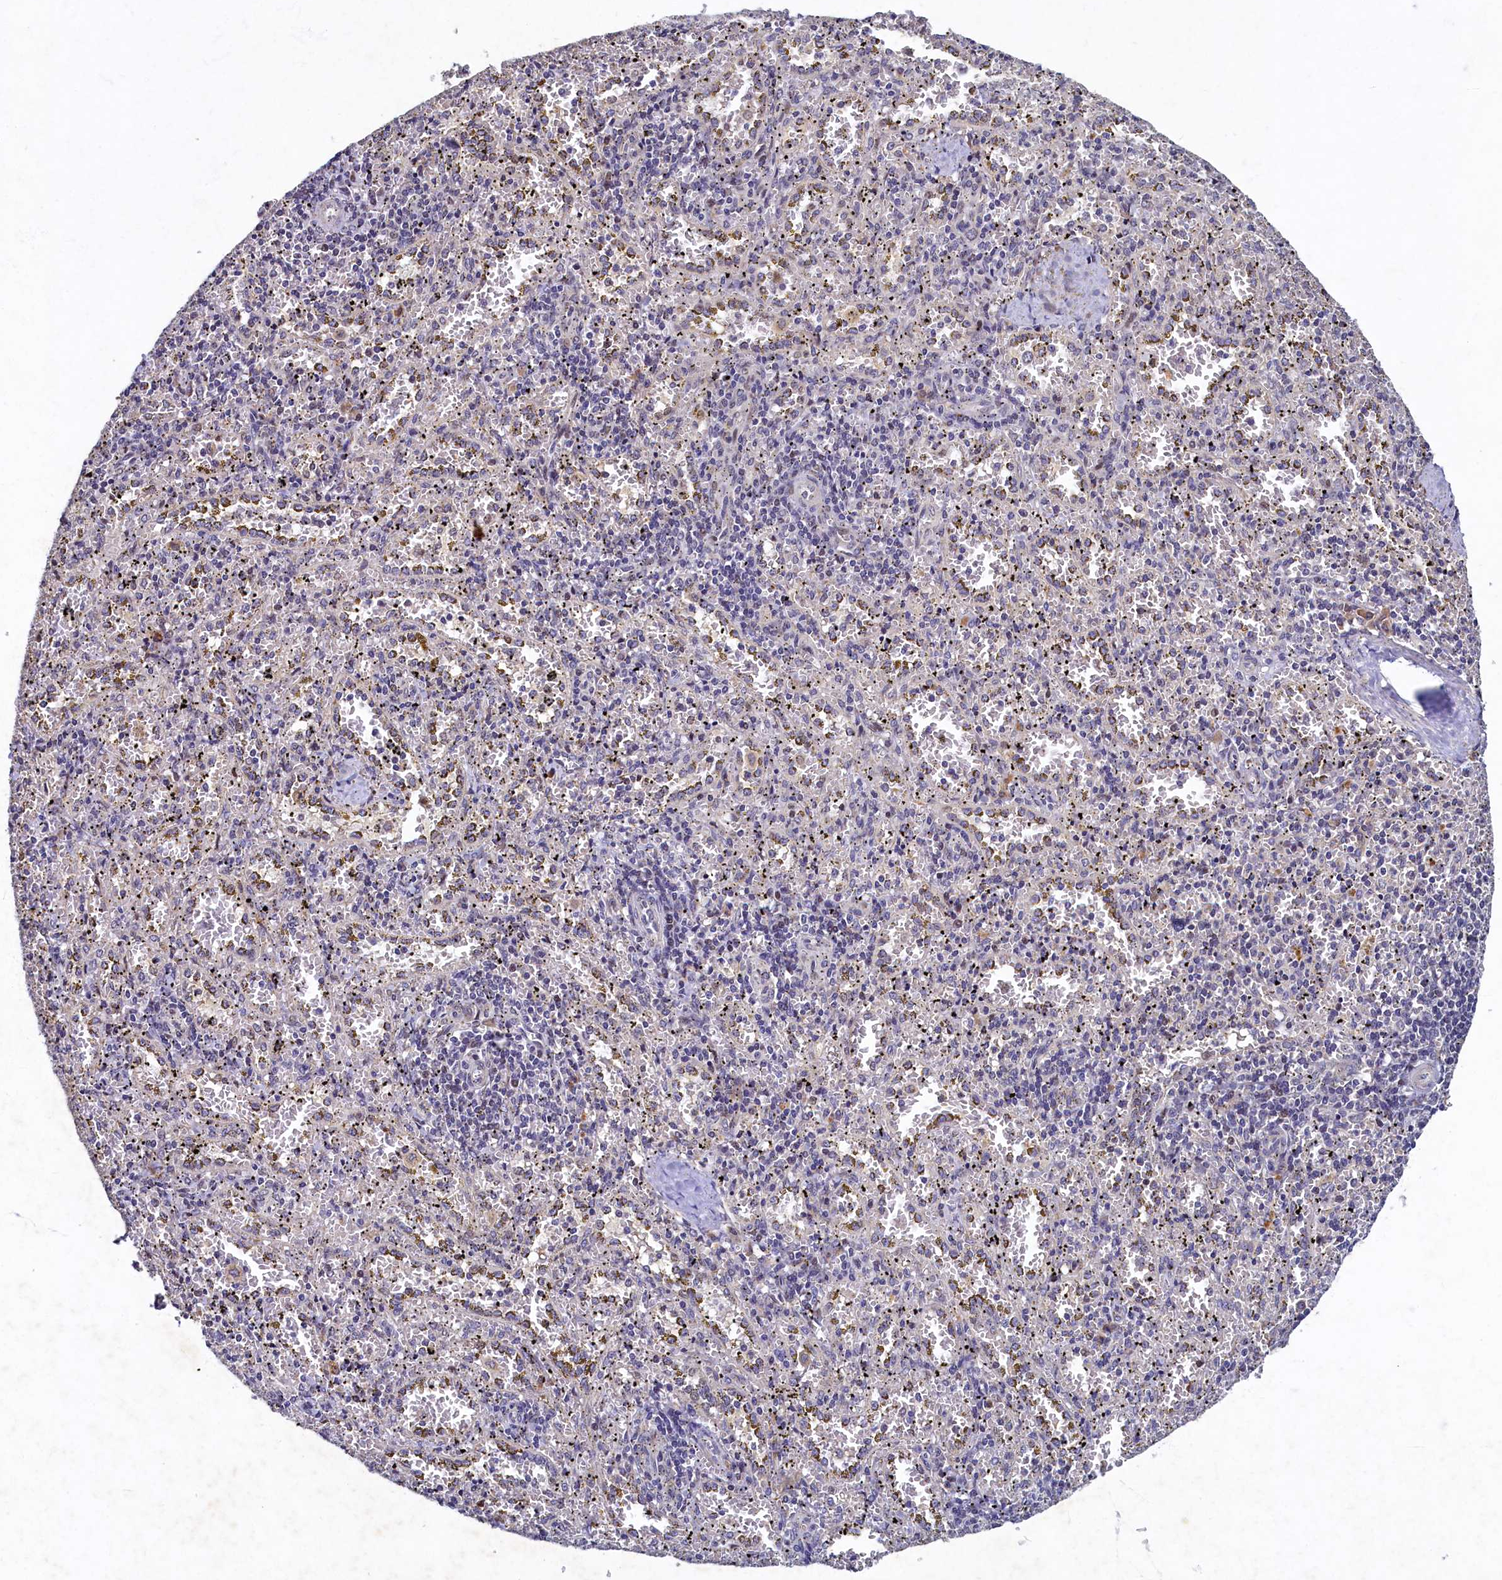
{"staining": {"intensity": "weak", "quantity": "<25%", "location": "nuclear"}, "tissue": "spleen", "cell_type": "Cells in red pulp", "image_type": "normal", "snomed": [{"axis": "morphology", "description": "Normal tissue, NOS"}, {"axis": "topography", "description": "Spleen"}], "caption": "DAB immunohistochemical staining of unremarkable spleen displays no significant staining in cells in red pulp. The staining is performed using DAB (3,3'-diaminobenzidine) brown chromogen with nuclei counter-stained in using hematoxylin.", "gene": "LATS2", "patient": {"sex": "male", "age": 11}}